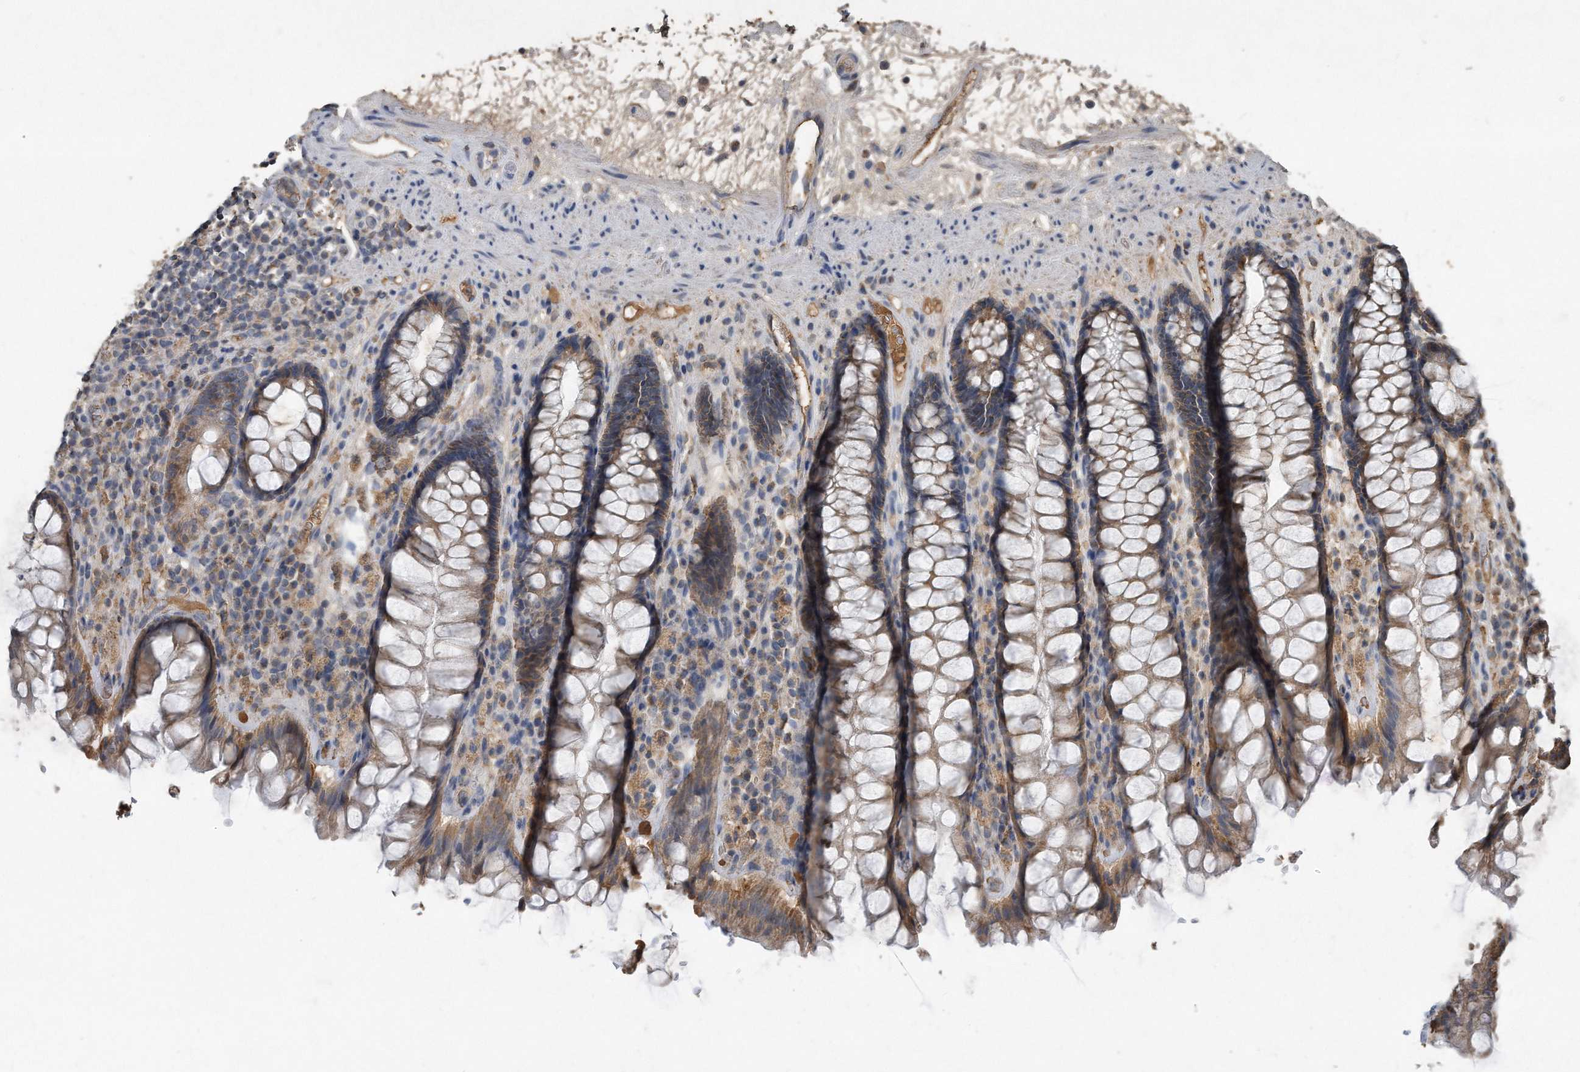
{"staining": {"intensity": "weak", "quantity": ">75%", "location": "cytoplasmic/membranous"}, "tissue": "rectum", "cell_type": "Glandular cells", "image_type": "normal", "snomed": [{"axis": "morphology", "description": "Normal tissue, NOS"}, {"axis": "topography", "description": "Rectum"}], "caption": "This photomicrograph shows benign rectum stained with immunohistochemistry (IHC) to label a protein in brown. The cytoplasmic/membranous of glandular cells show weak positivity for the protein. Nuclei are counter-stained blue.", "gene": "SDHA", "patient": {"sex": "male", "age": 64}}